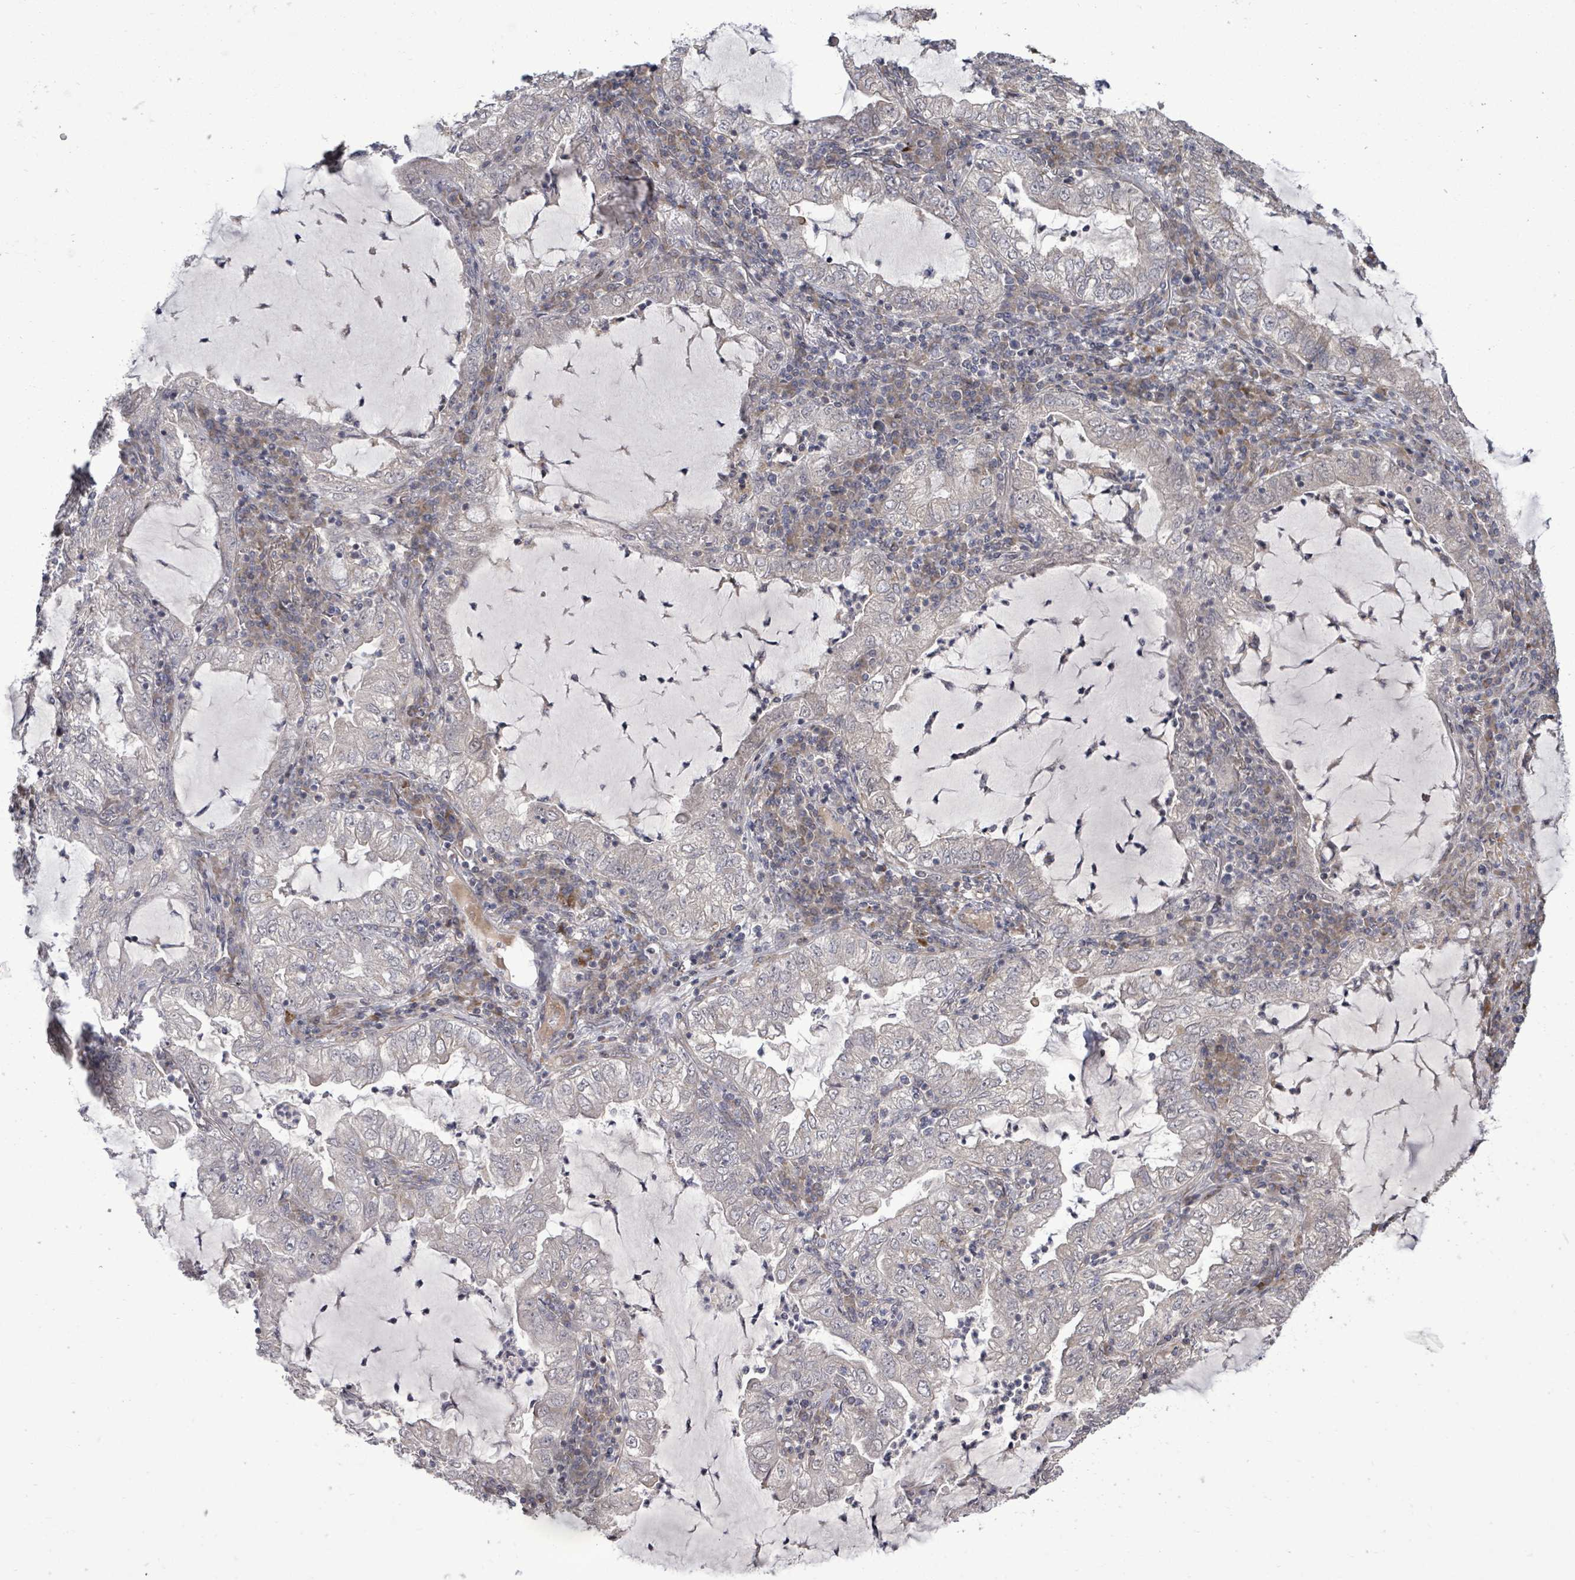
{"staining": {"intensity": "negative", "quantity": "none", "location": "none"}, "tissue": "lung cancer", "cell_type": "Tumor cells", "image_type": "cancer", "snomed": [{"axis": "morphology", "description": "Adenocarcinoma, NOS"}, {"axis": "topography", "description": "Lung"}], "caption": "A high-resolution micrograph shows IHC staining of lung cancer, which shows no significant expression in tumor cells. (Stains: DAB IHC with hematoxylin counter stain, Microscopy: brightfield microscopy at high magnification).", "gene": "KRTAP27-1", "patient": {"sex": "female", "age": 73}}